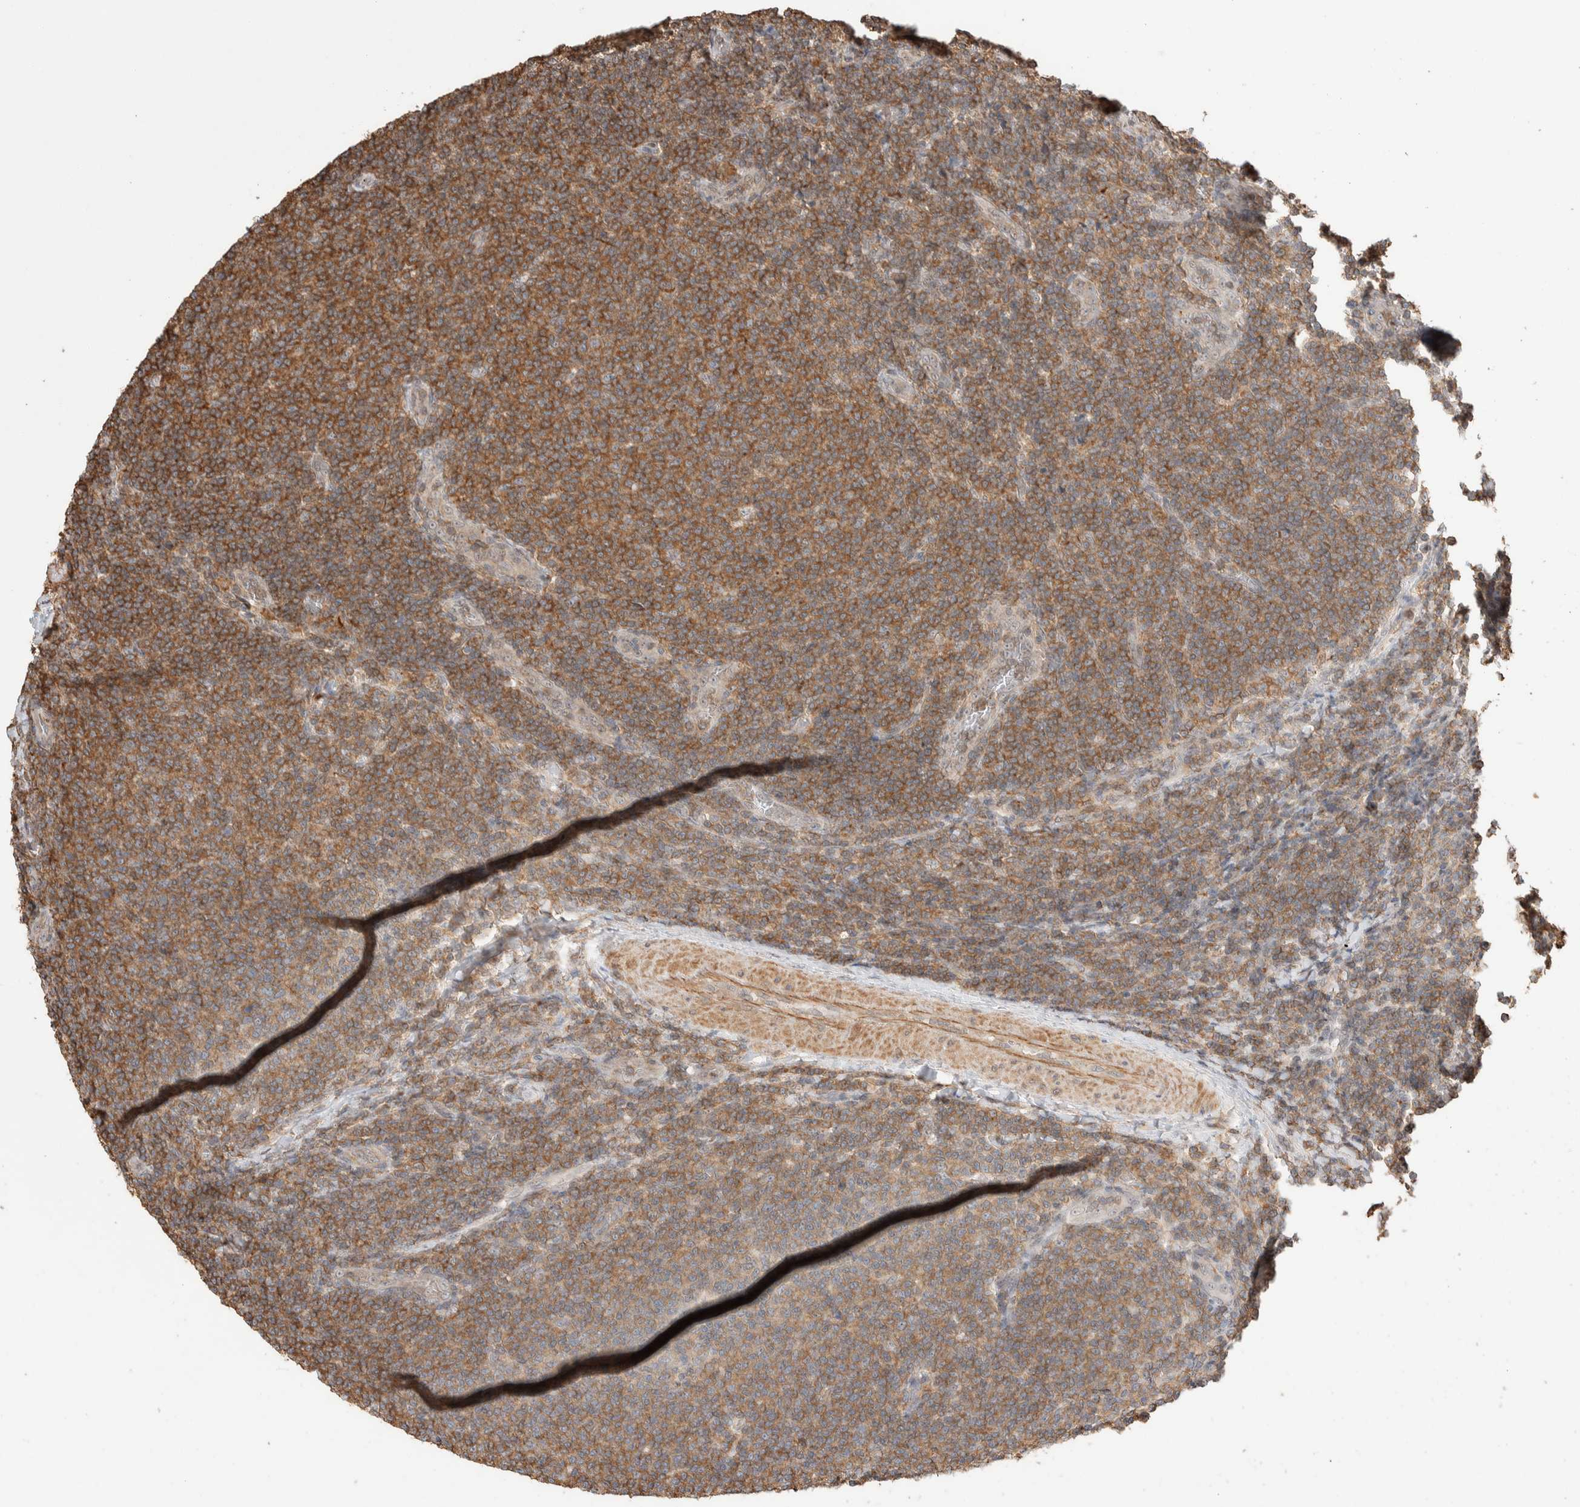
{"staining": {"intensity": "moderate", "quantity": ">75%", "location": "cytoplasmic/membranous"}, "tissue": "lymphoma", "cell_type": "Tumor cells", "image_type": "cancer", "snomed": [{"axis": "morphology", "description": "Malignant lymphoma, non-Hodgkin's type, Low grade"}, {"axis": "topography", "description": "Lymph node"}], "caption": "Lymphoma stained with a protein marker displays moderate staining in tumor cells.", "gene": "ZNF704", "patient": {"sex": "male", "age": 66}}